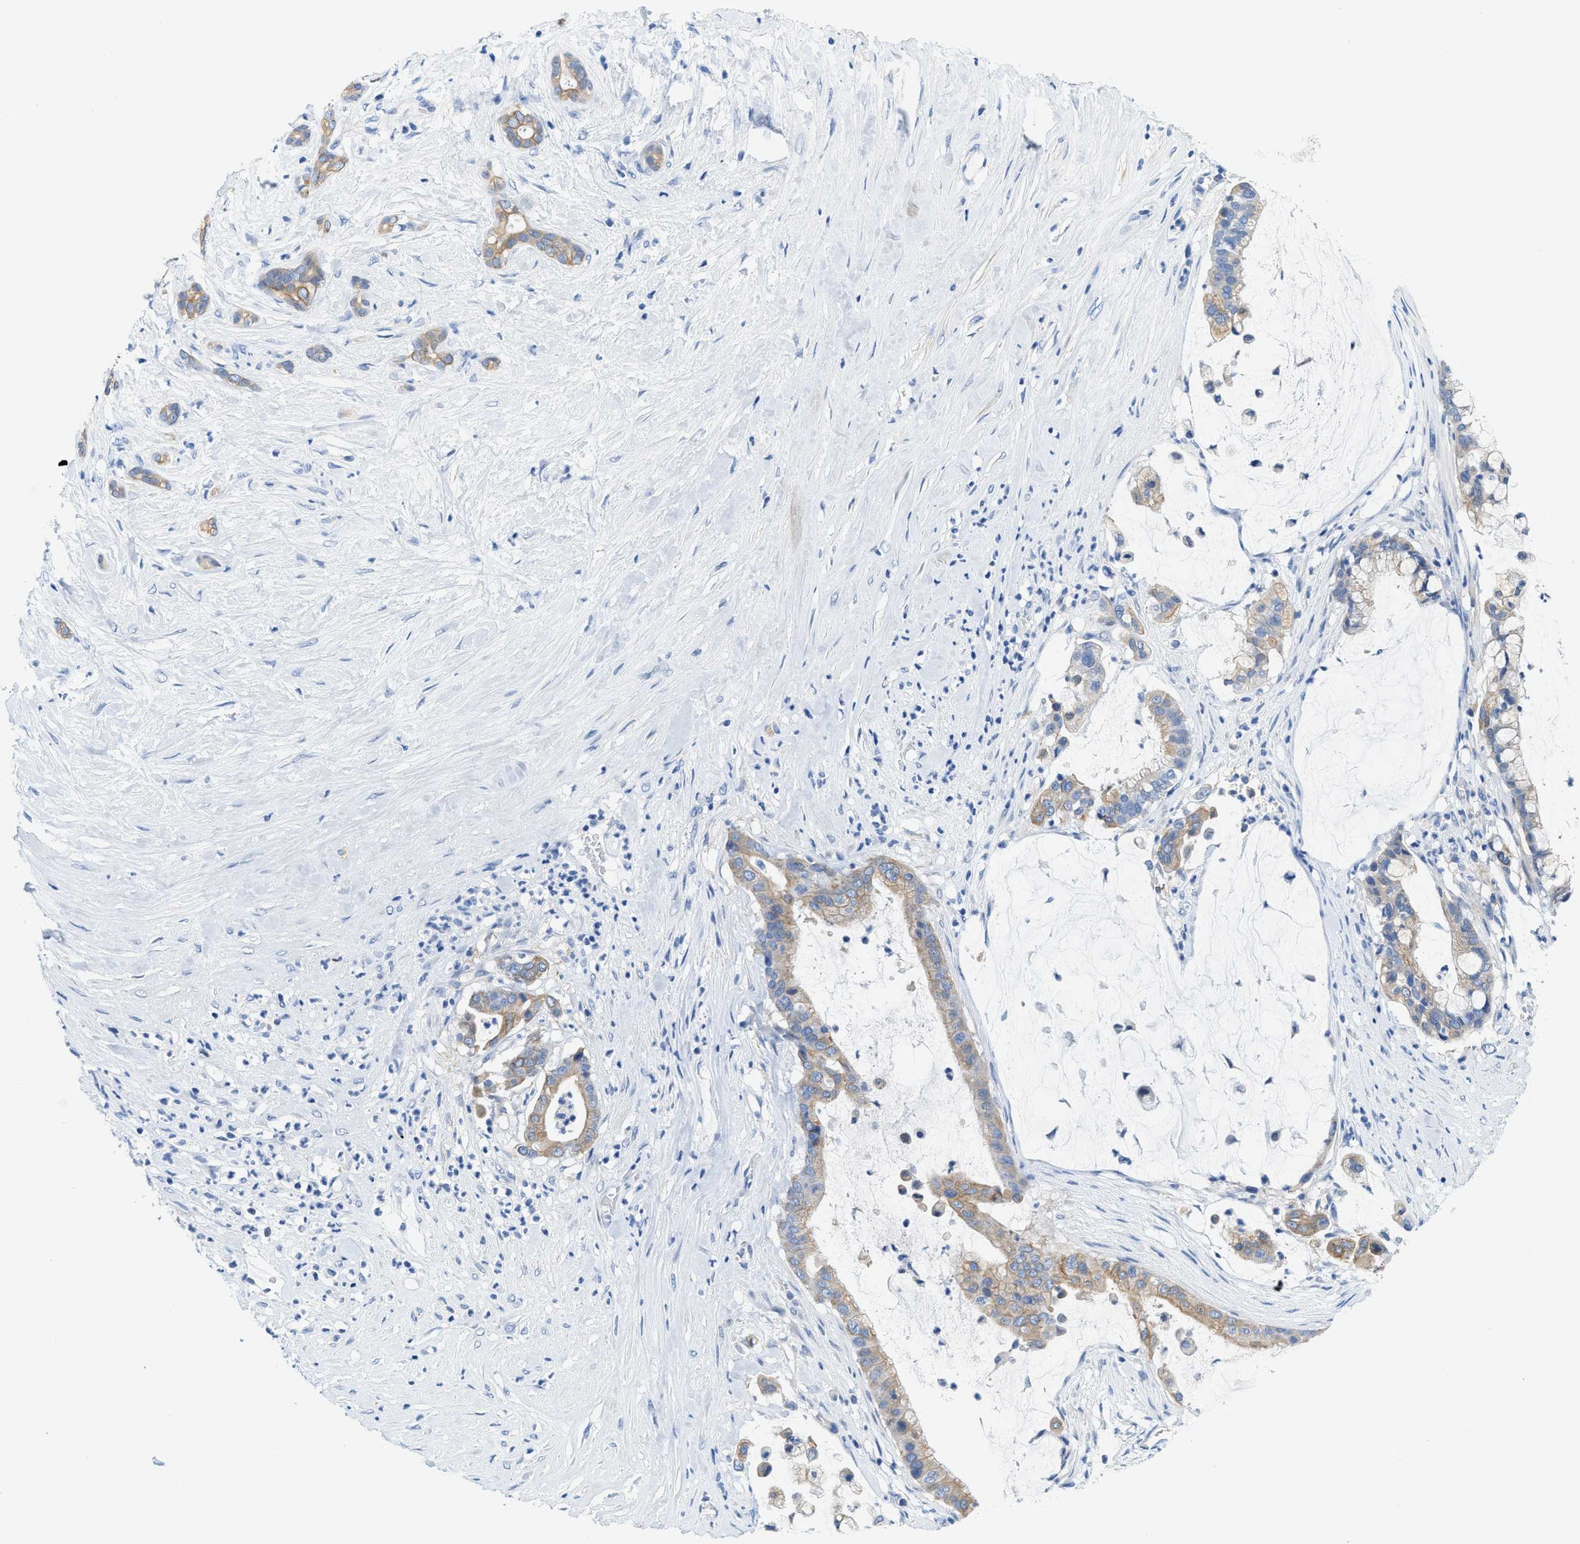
{"staining": {"intensity": "weak", "quantity": ">75%", "location": "cytoplasmic/membranous"}, "tissue": "pancreatic cancer", "cell_type": "Tumor cells", "image_type": "cancer", "snomed": [{"axis": "morphology", "description": "Adenocarcinoma, NOS"}, {"axis": "topography", "description": "Pancreas"}], "caption": "Adenocarcinoma (pancreatic) stained with immunohistochemistry (IHC) reveals weak cytoplasmic/membranous expression in about >75% of tumor cells.", "gene": "BPGM", "patient": {"sex": "male", "age": 41}}